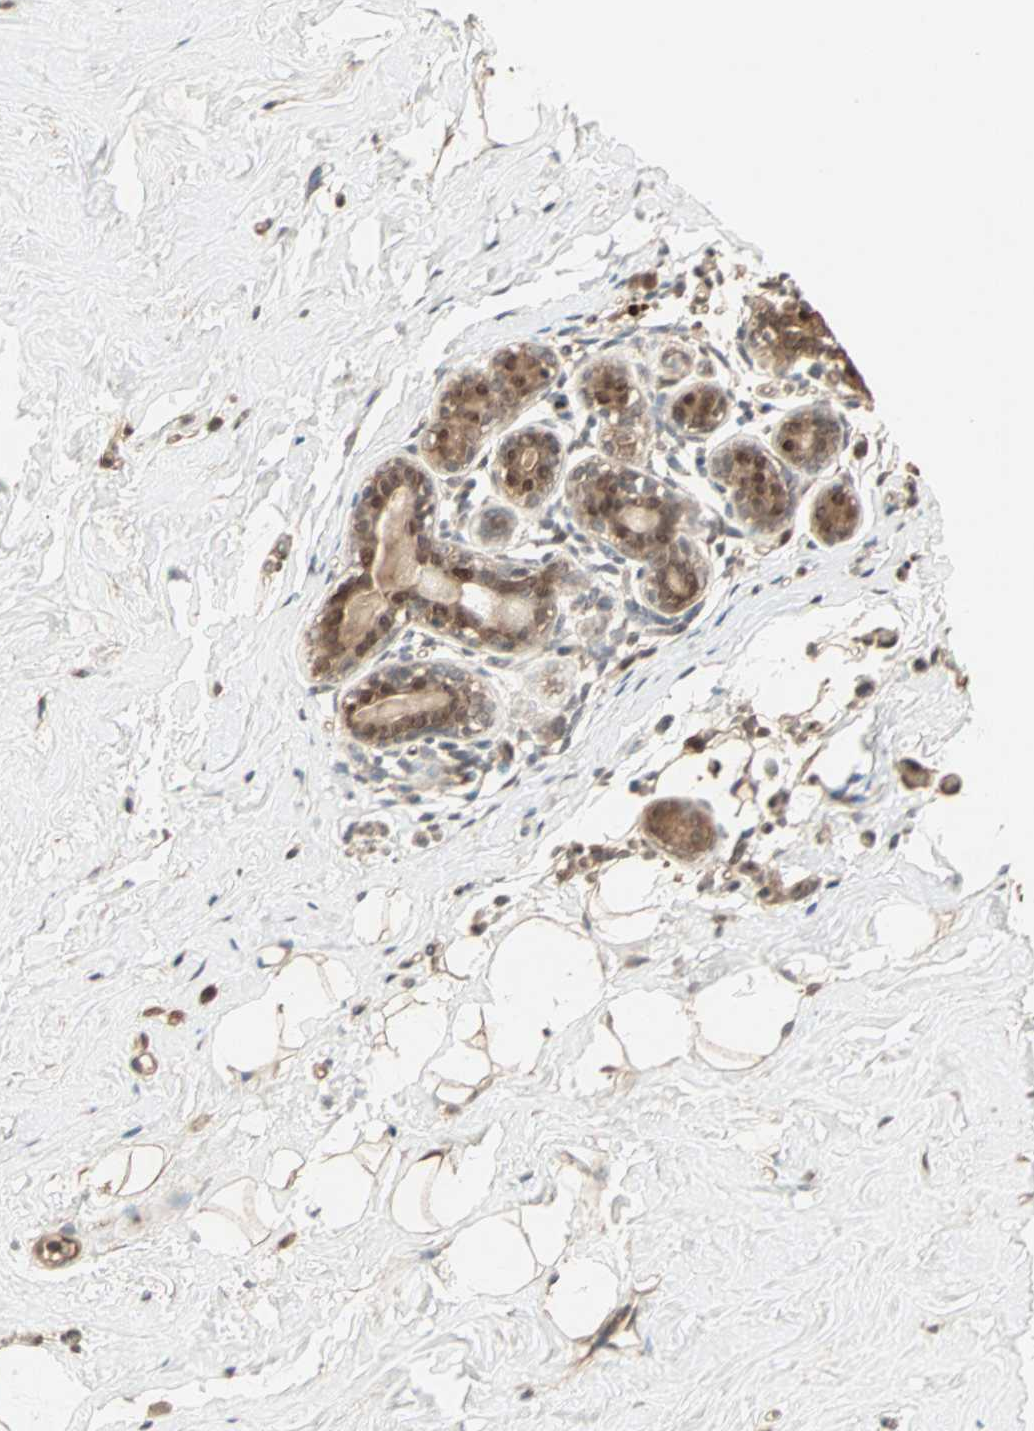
{"staining": {"intensity": "weak", "quantity": "25%-75%", "location": "cytoplasmic/membranous"}, "tissue": "breast", "cell_type": "Adipocytes", "image_type": "normal", "snomed": [{"axis": "morphology", "description": "Normal tissue, NOS"}, {"axis": "topography", "description": "Breast"}], "caption": "Human breast stained for a protein (brown) exhibits weak cytoplasmic/membranous positive positivity in approximately 25%-75% of adipocytes.", "gene": "ZBTB33", "patient": {"sex": "female", "age": 75}}